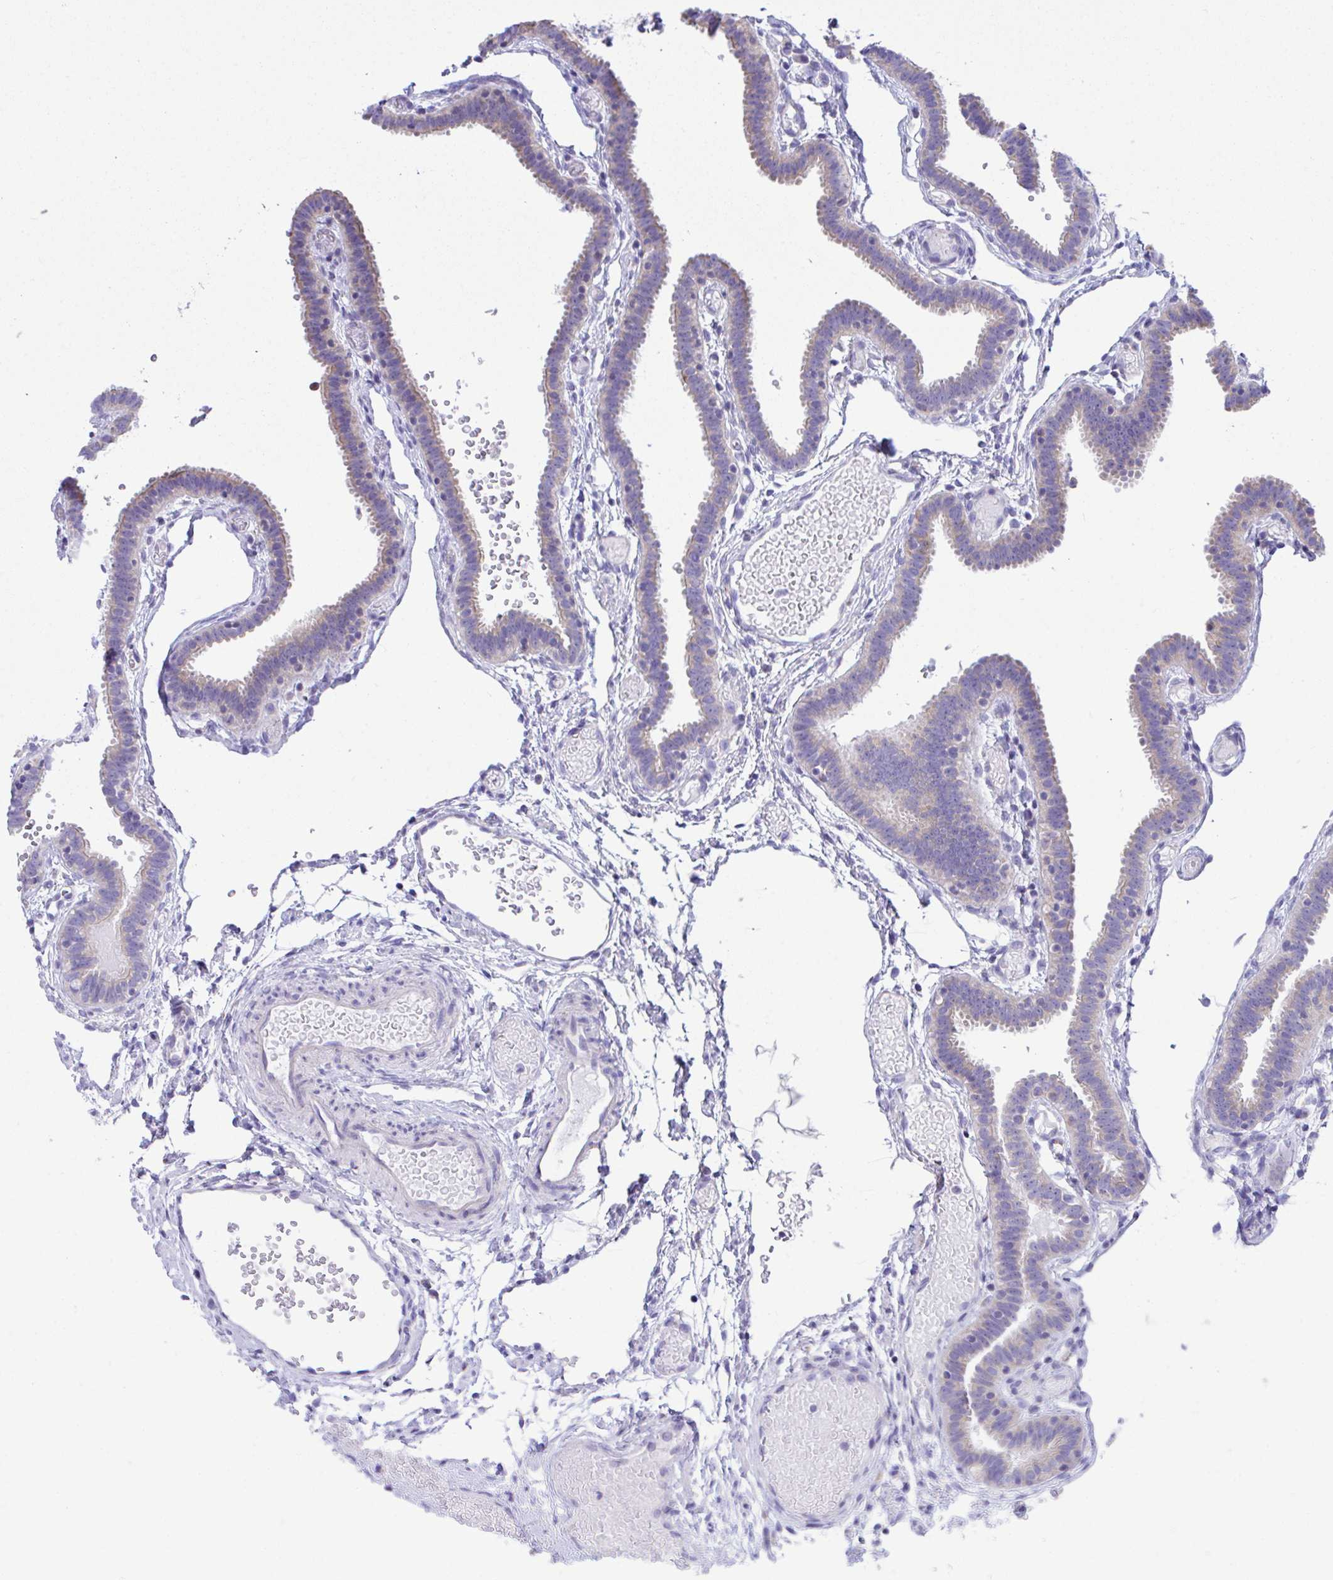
{"staining": {"intensity": "weak", "quantity": "25%-75%", "location": "cytoplasmic/membranous"}, "tissue": "fallopian tube", "cell_type": "Glandular cells", "image_type": "normal", "snomed": [{"axis": "morphology", "description": "Normal tissue, NOS"}, {"axis": "topography", "description": "Fallopian tube"}], "caption": "Immunohistochemical staining of unremarkable human fallopian tube shows 25%-75% levels of weak cytoplasmic/membranous protein staining in approximately 25%-75% of glandular cells. (IHC, brightfield microscopy, high magnification).", "gene": "NLRP8", "patient": {"sex": "female", "age": 37}}